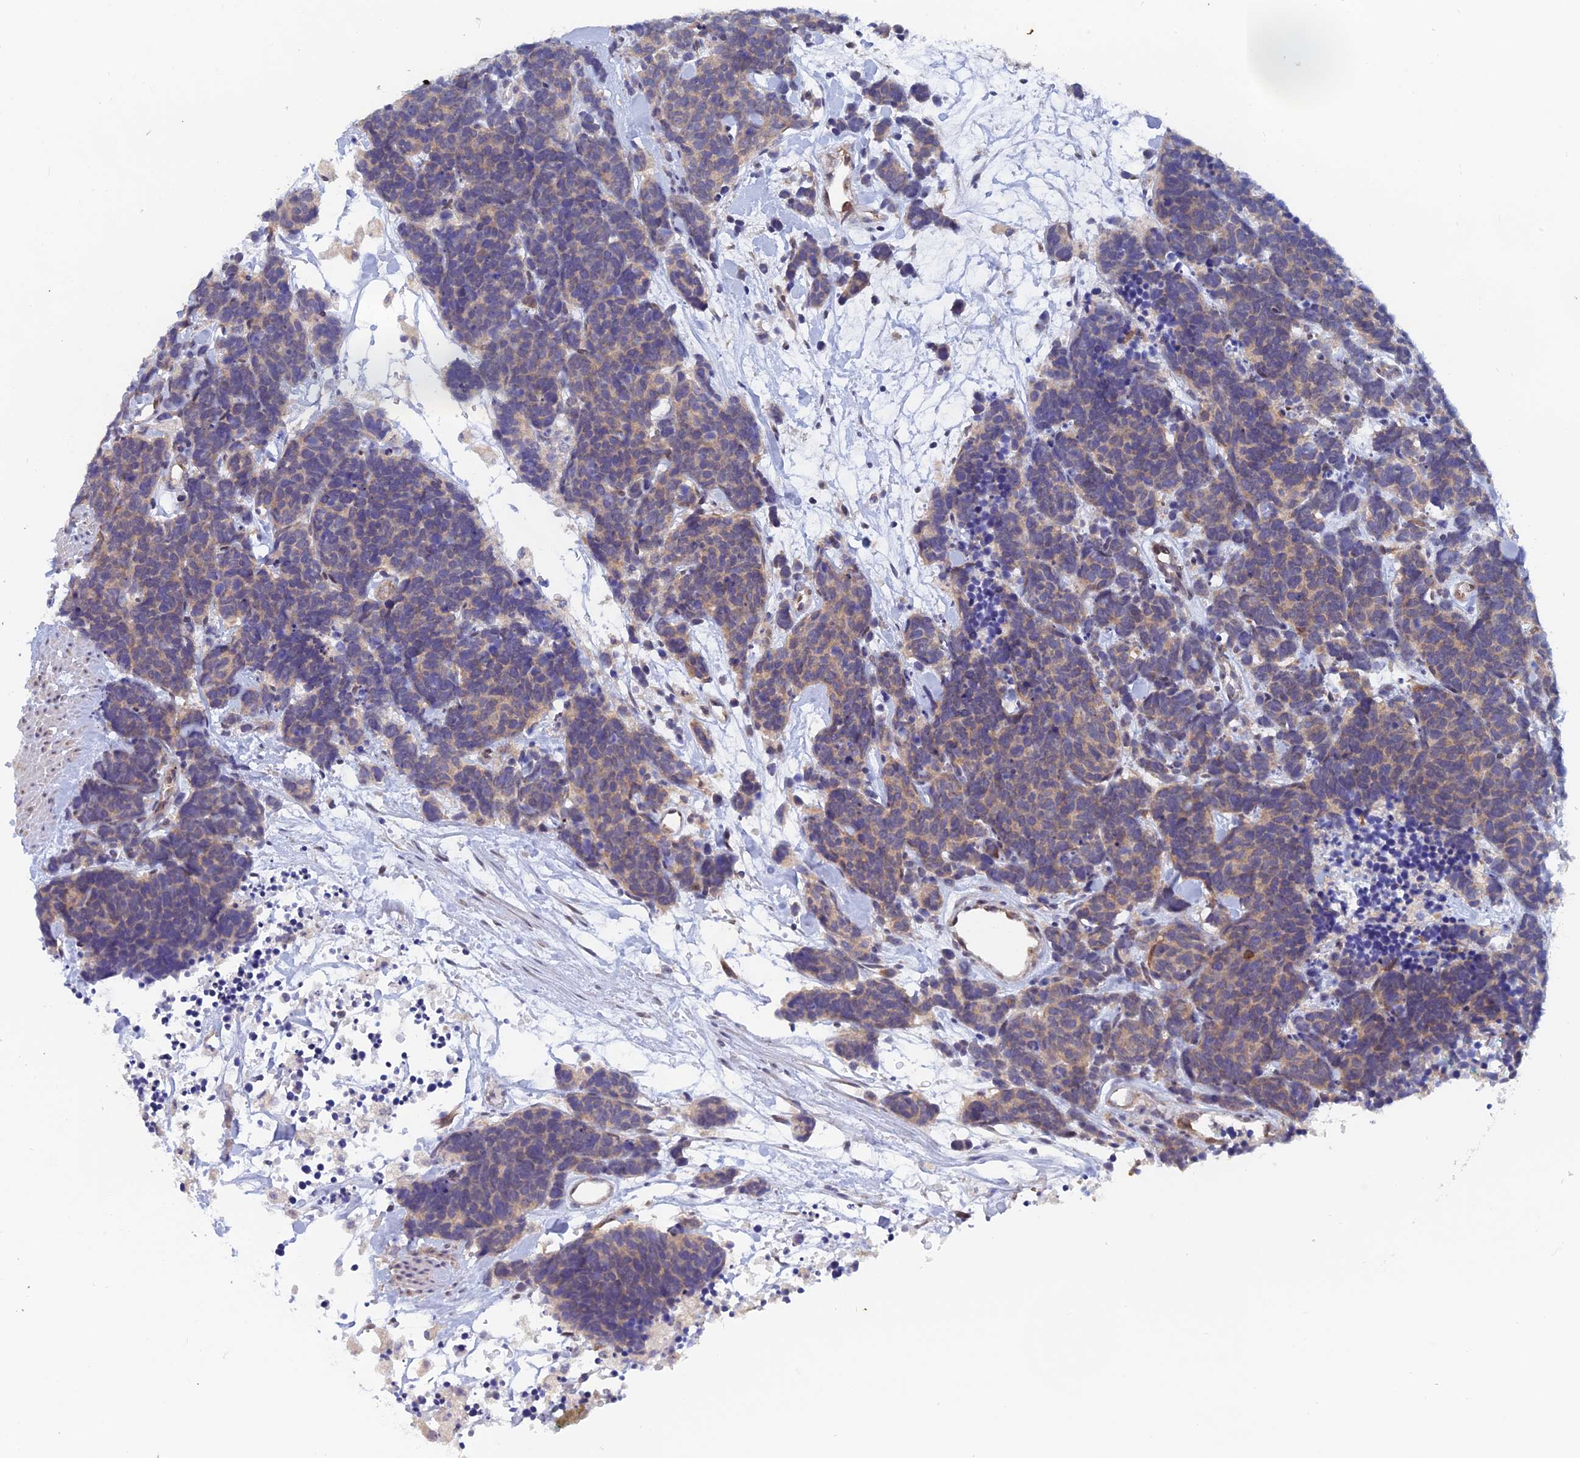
{"staining": {"intensity": "weak", "quantity": ">75%", "location": "cytoplasmic/membranous"}, "tissue": "carcinoid", "cell_type": "Tumor cells", "image_type": "cancer", "snomed": [{"axis": "morphology", "description": "Carcinoma, NOS"}, {"axis": "morphology", "description": "Carcinoid, malignant, NOS"}, {"axis": "topography", "description": "Urinary bladder"}], "caption": "The photomicrograph exhibits immunohistochemical staining of carcinoid. There is weak cytoplasmic/membranous staining is present in about >75% of tumor cells.", "gene": "SRA1", "patient": {"sex": "male", "age": 57}}